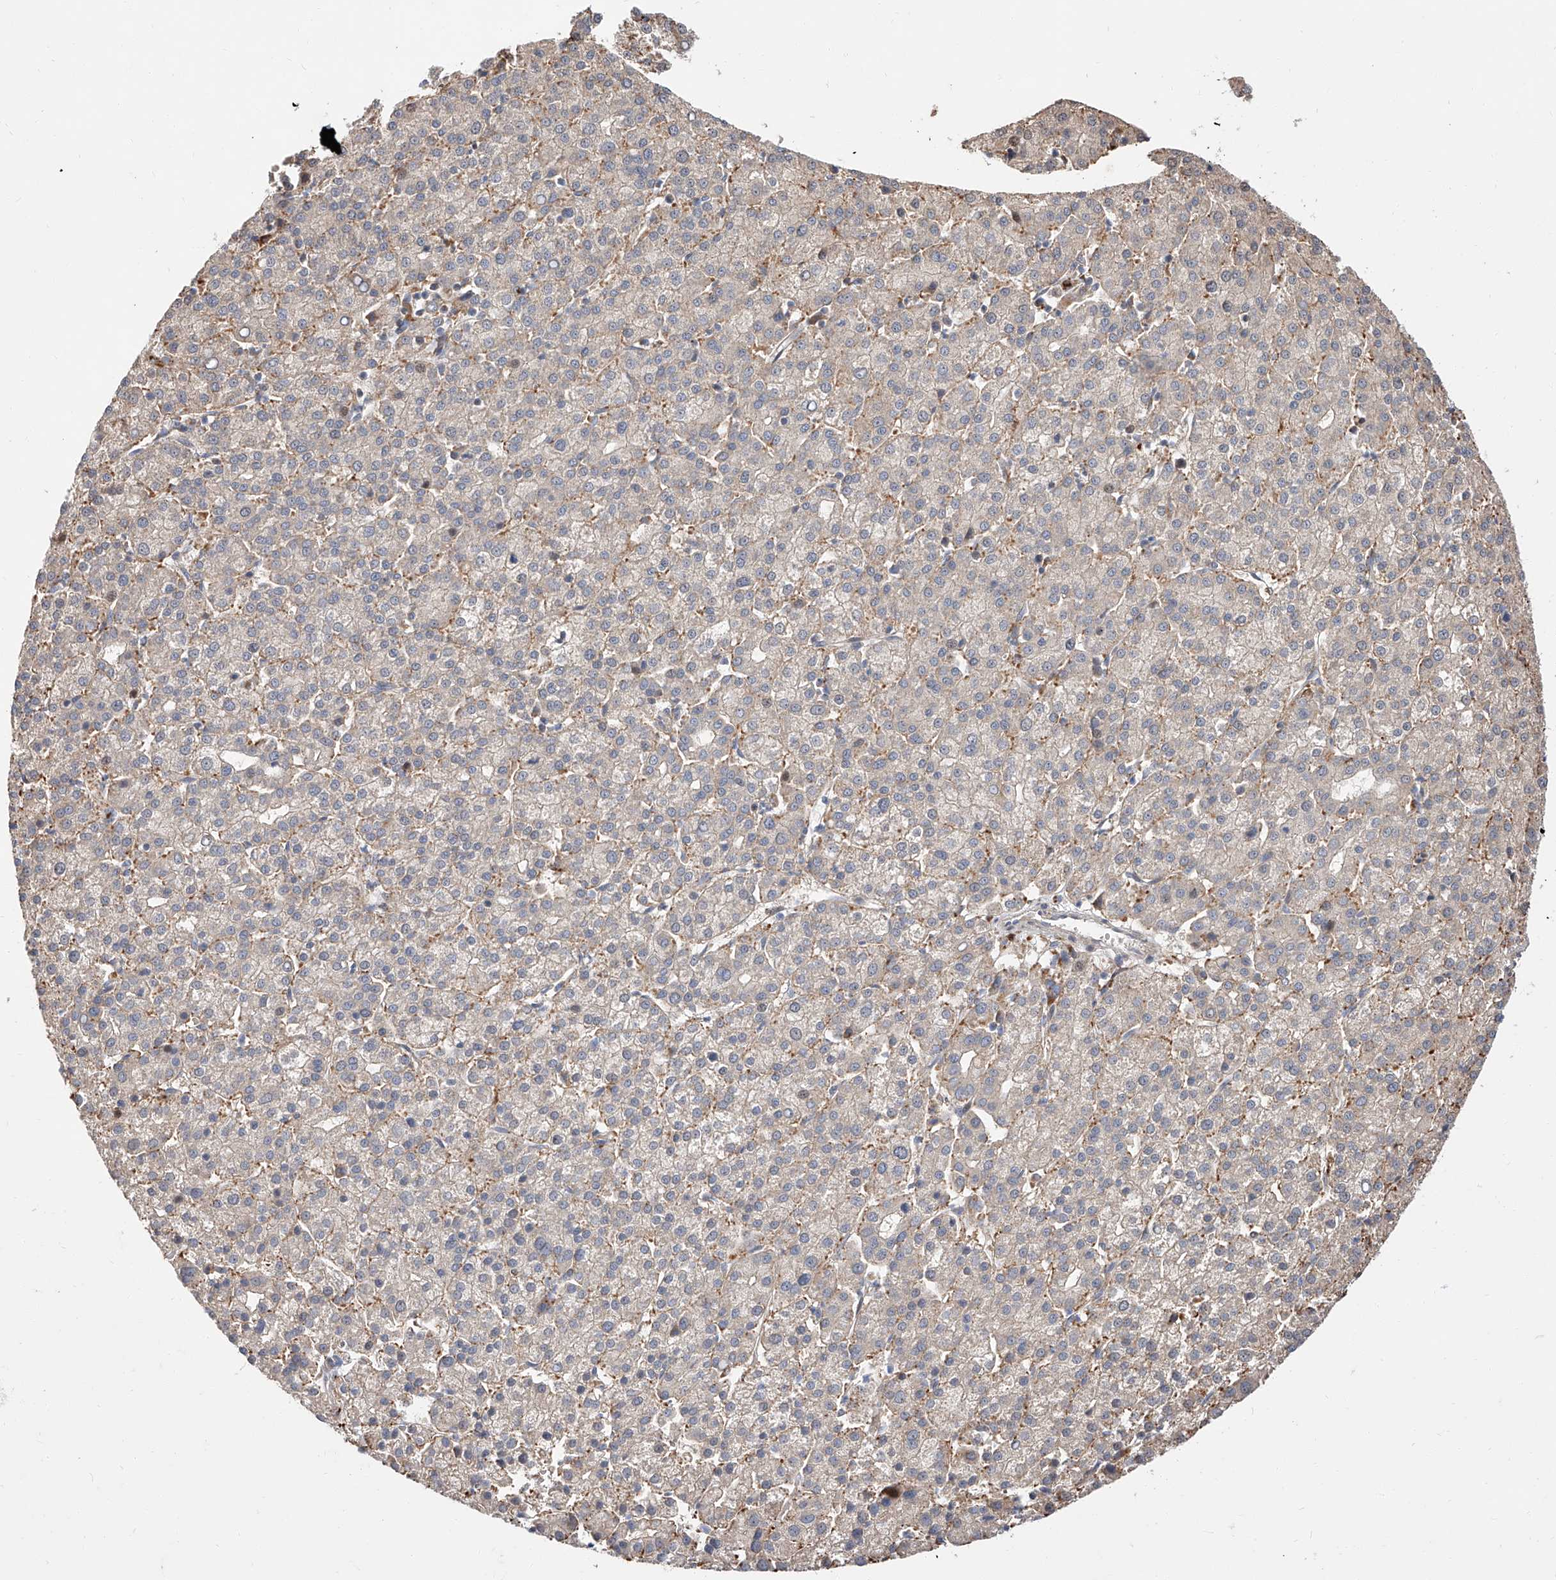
{"staining": {"intensity": "negative", "quantity": "none", "location": "none"}, "tissue": "liver cancer", "cell_type": "Tumor cells", "image_type": "cancer", "snomed": [{"axis": "morphology", "description": "Carcinoma, Hepatocellular, NOS"}, {"axis": "topography", "description": "Liver"}], "caption": "DAB immunohistochemical staining of hepatocellular carcinoma (liver) displays no significant staining in tumor cells.", "gene": "DIRAS3", "patient": {"sex": "female", "age": 58}}